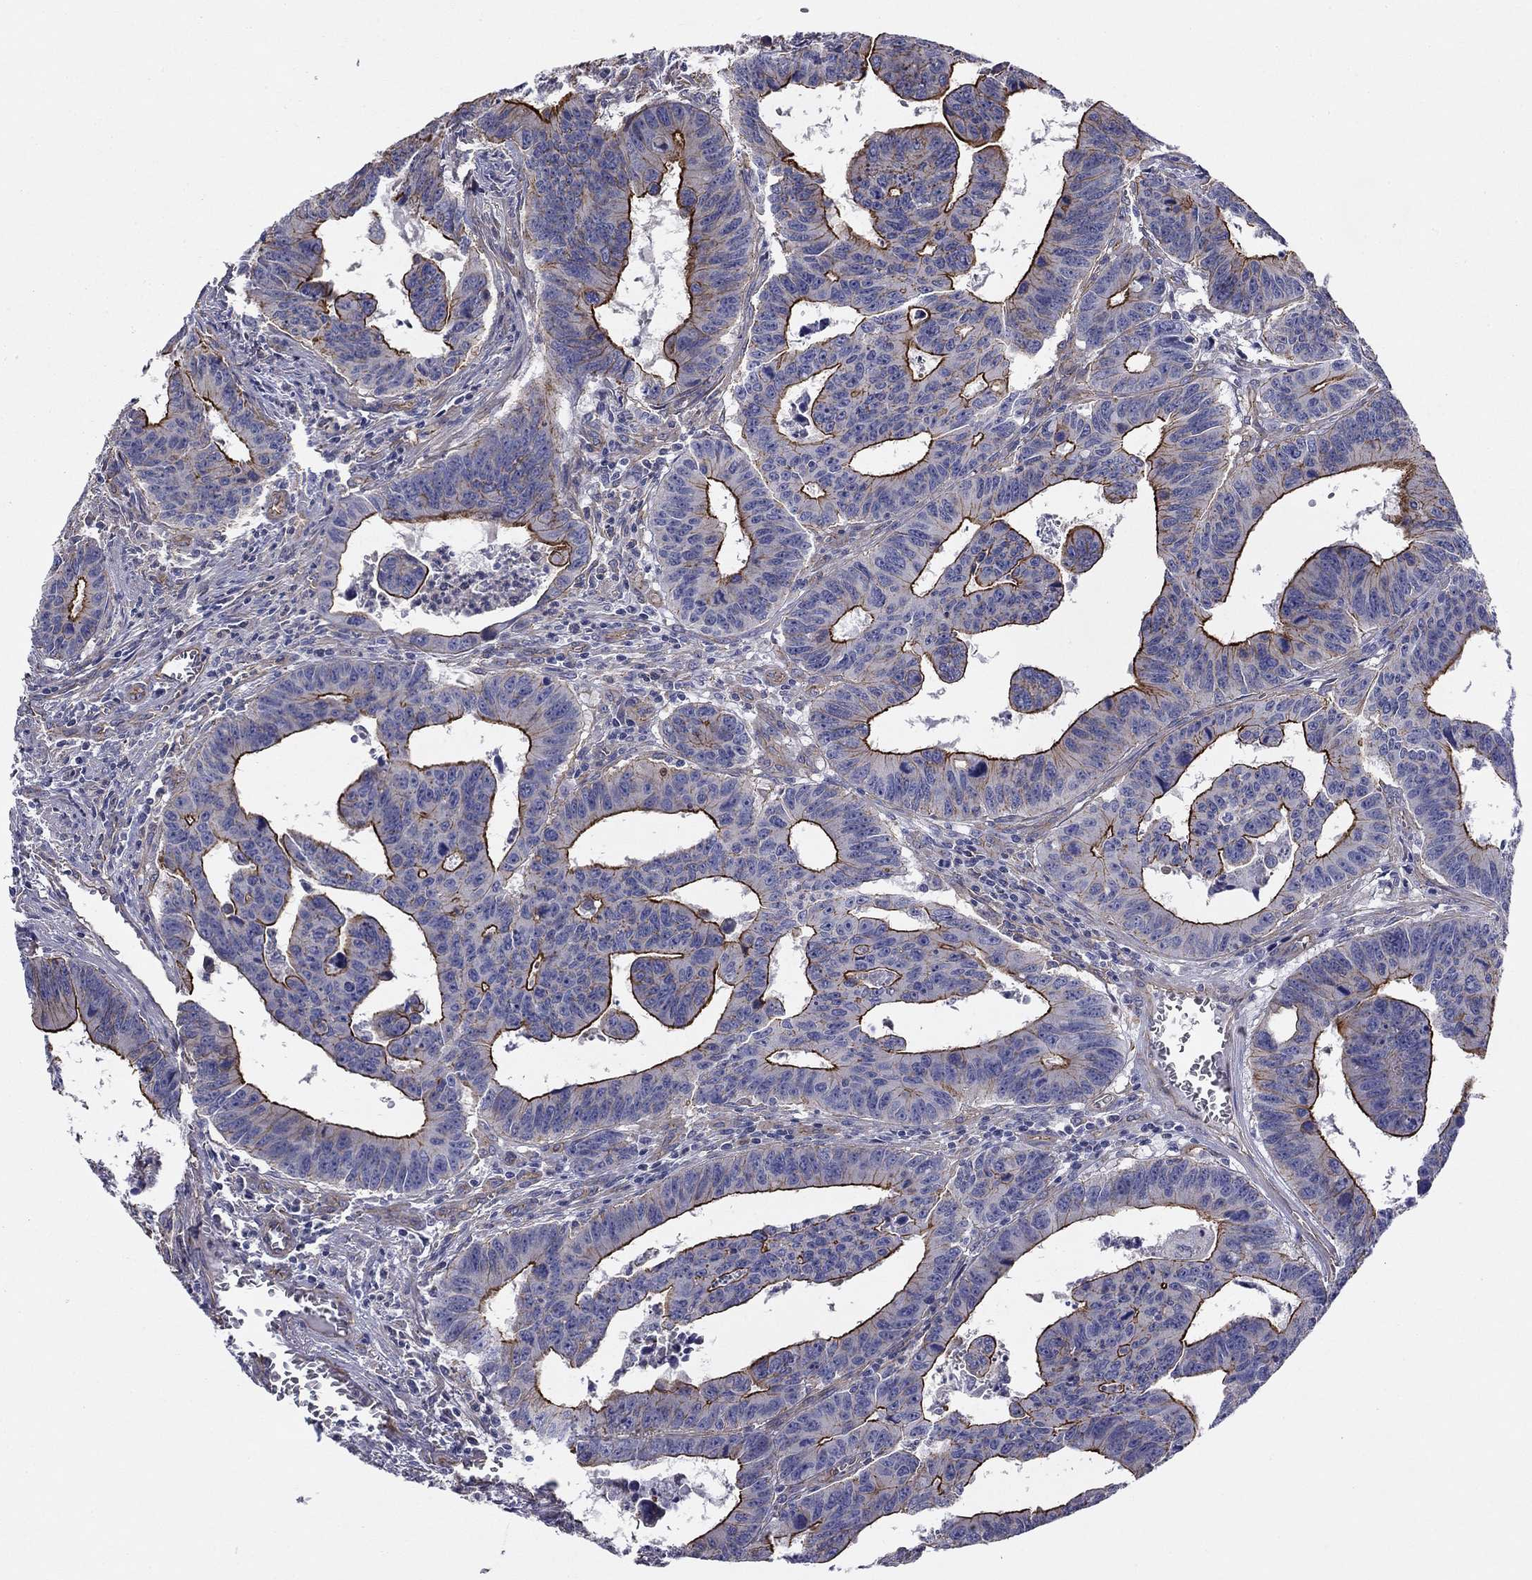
{"staining": {"intensity": "strong", "quantity": "25%-75%", "location": "cytoplasmic/membranous"}, "tissue": "colorectal cancer", "cell_type": "Tumor cells", "image_type": "cancer", "snomed": [{"axis": "morphology", "description": "Adenocarcinoma, NOS"}, {"axis": "topography", "description": "Appendix"}, {"axis": "topography", "description": "Colon"}, {"axis": "topography", "description": "Cecum"}, {"axis": "topography", "description": "Colon asc"}], "caption": "Adenocarcinoma (colorectal) tissue reveals strong cytoplasmic/membranous positivity in approximately 25%-75% of tumor cells Using DAB (3,3'-diaminobenzidine) (brown) and hematoxylin (blue) stains, captured at high magnification using brightfield microscopy.", "gene": "TCHH", "patient": {"sex": "female", "age": 85}}